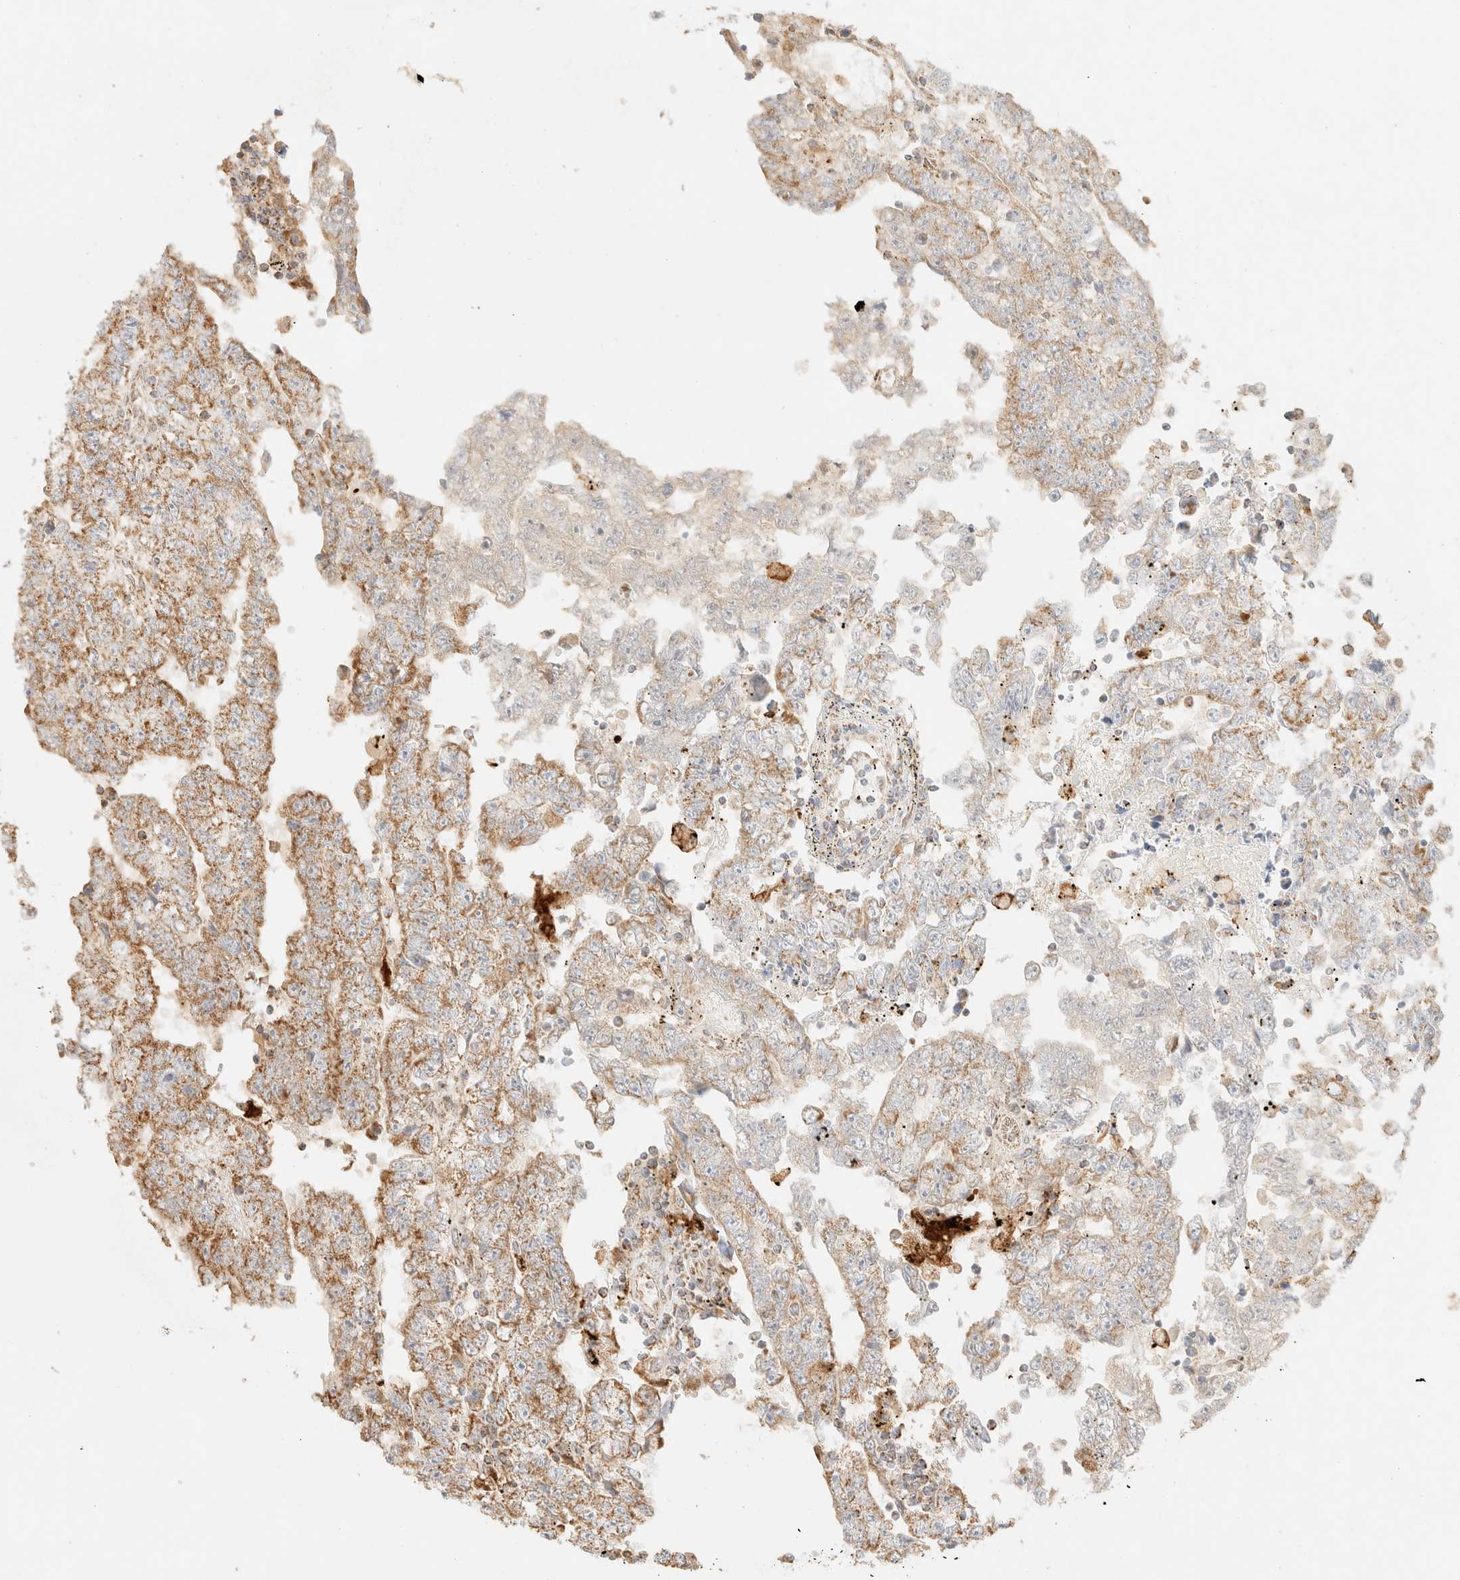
{"staining": {"intensity": "moderate", "quantity": "25%-75%", "location": "cytoplasmic/membranous"}, "tissue": "testis cancer", "cell_type": "Tumor cells", "image_type": "cancer", "snomed": [{"axis": "morphology", "description": "Carcinoma, Embryonal, NOS"}, {"axis": "topography", "description": "Testis"}], "caption": "This image displays IHC staining of embryonal carcinoma (testis), with medium moderate cytoplasmic/membranous expression in about 25%-75% of tumor cells.", "gene": "TACO1", "patient": {"sex": "male", "age": 25}}